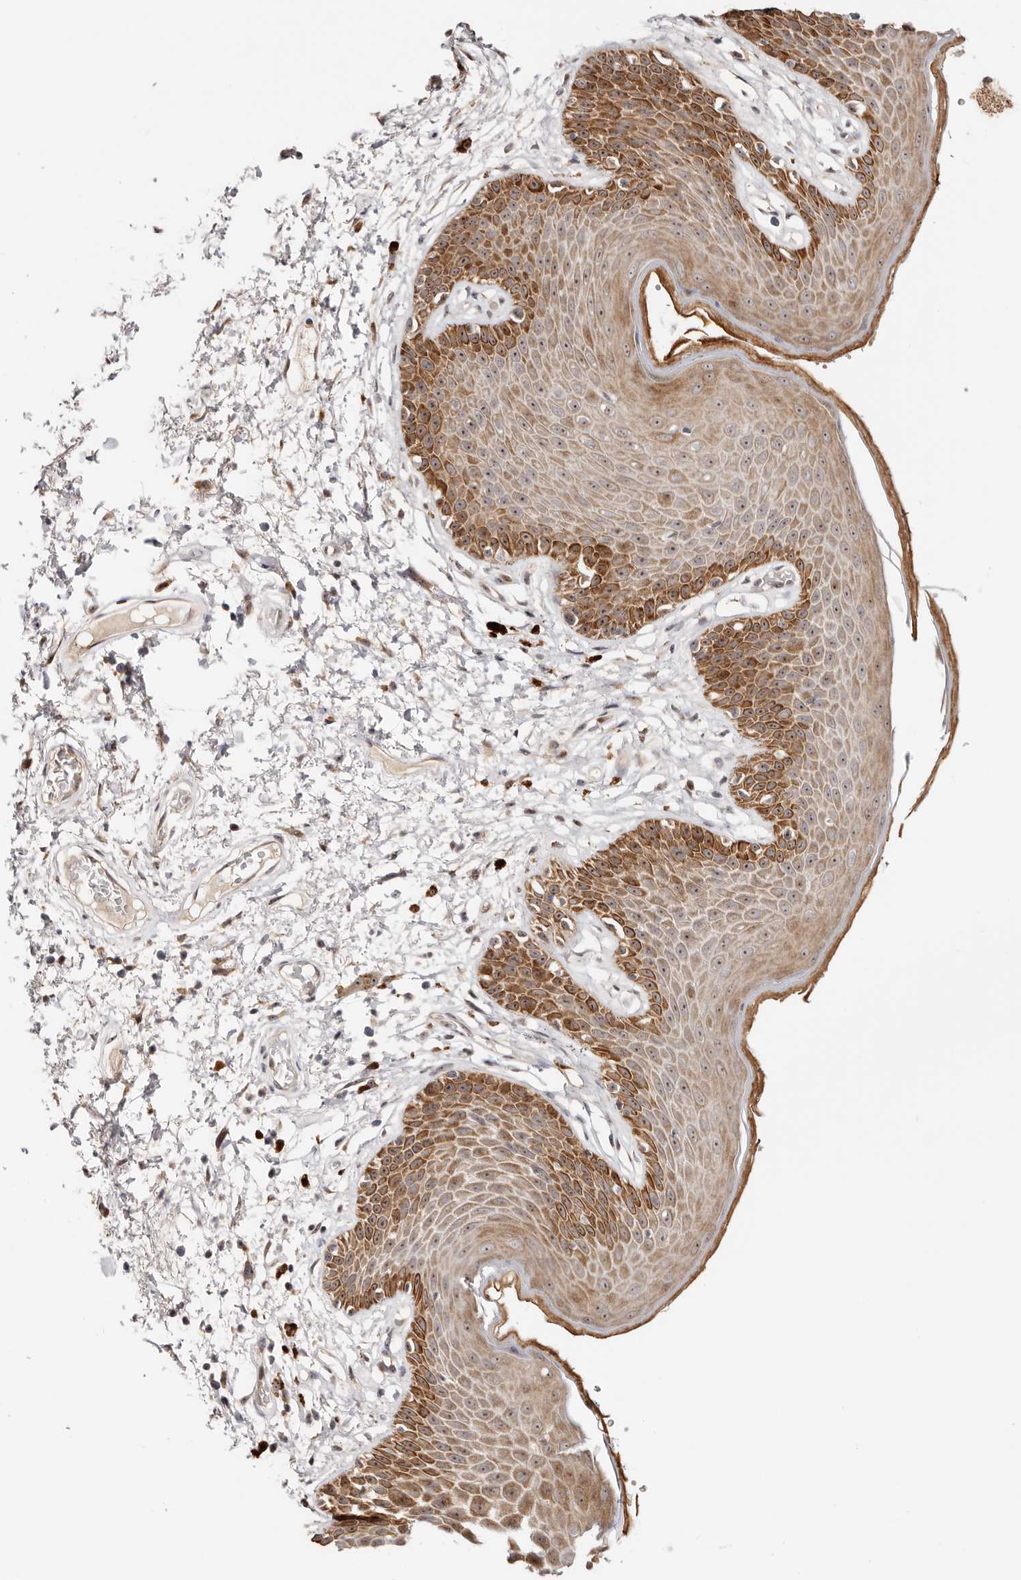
{"staining": {"intensity": "moderate", "quantity": ">75%", "location": "cytoplasmic/membranous,nuclear"}, "tissue": "skin", "cell_type": "Epidermal cells", "image_type": "normal", "snomed": [{"axis": "morphology", "description": "Normal tissue, NOS"}, {"axis": "topography", "description": "Anal"}], "caption": "Epidermal cells display medium levels of moderate cytoplasmic/membranous,nuclear positivity in approximately >75% of cells in benign skin.", "gene": "ODF2L", "patient": {"sex": "male", "age": 74}}